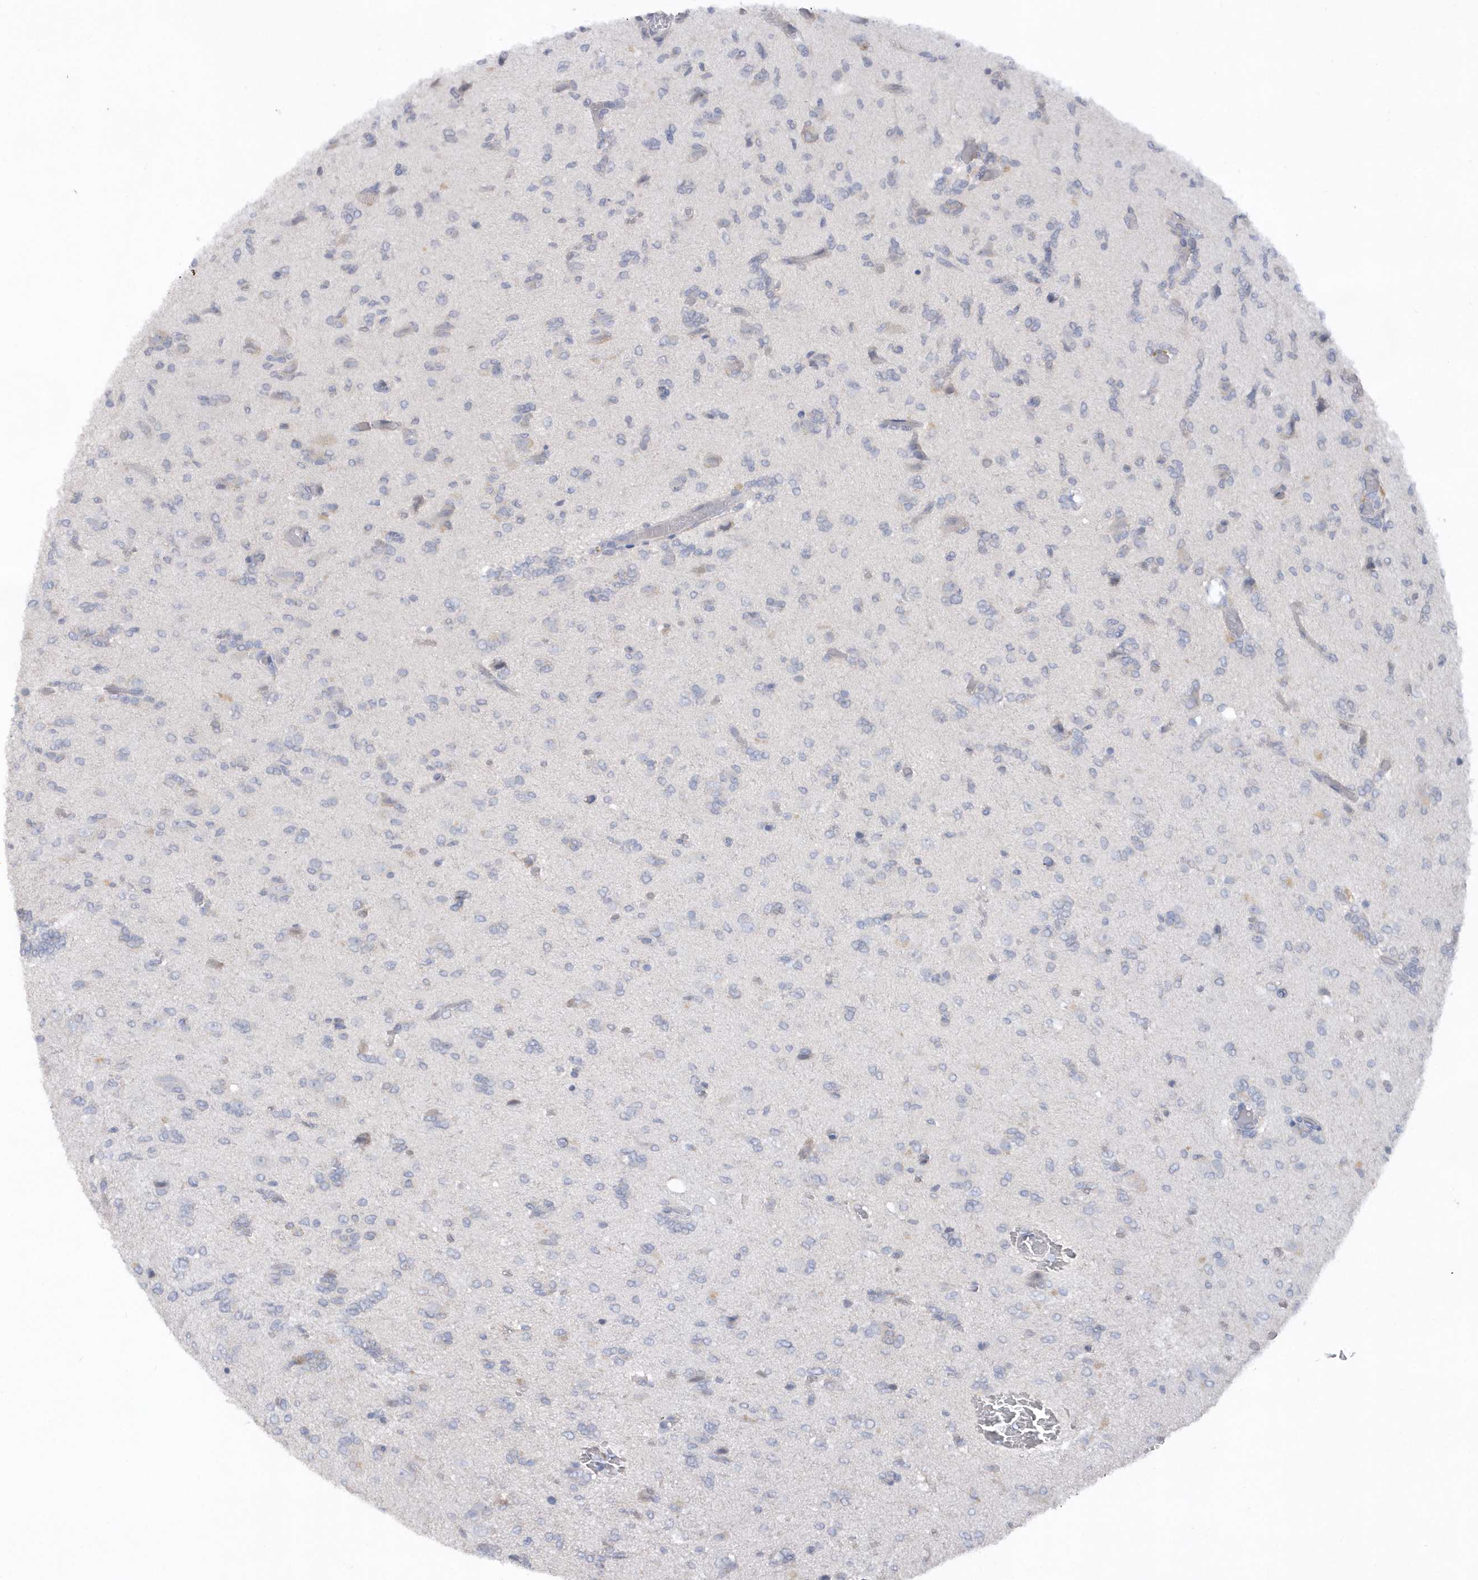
{"staining": {"intensity": "negative", "quantity": "none", "location": "none"}, "tissue": "glioma", "cell_type": "Tumor cells", "image_type": "cancer", "snomed": [{"axis": "morphology", "description": "Glioma, malignant, High grade"}, {"axis": "topography", "description": "Brain"}], "caption": "This is an immunohistochemistry (IHC) photomicrograph of glioma. There is no staining in tumor cells.", "gene": "RPE", "patient": {"sex": "female", "age": 59}}